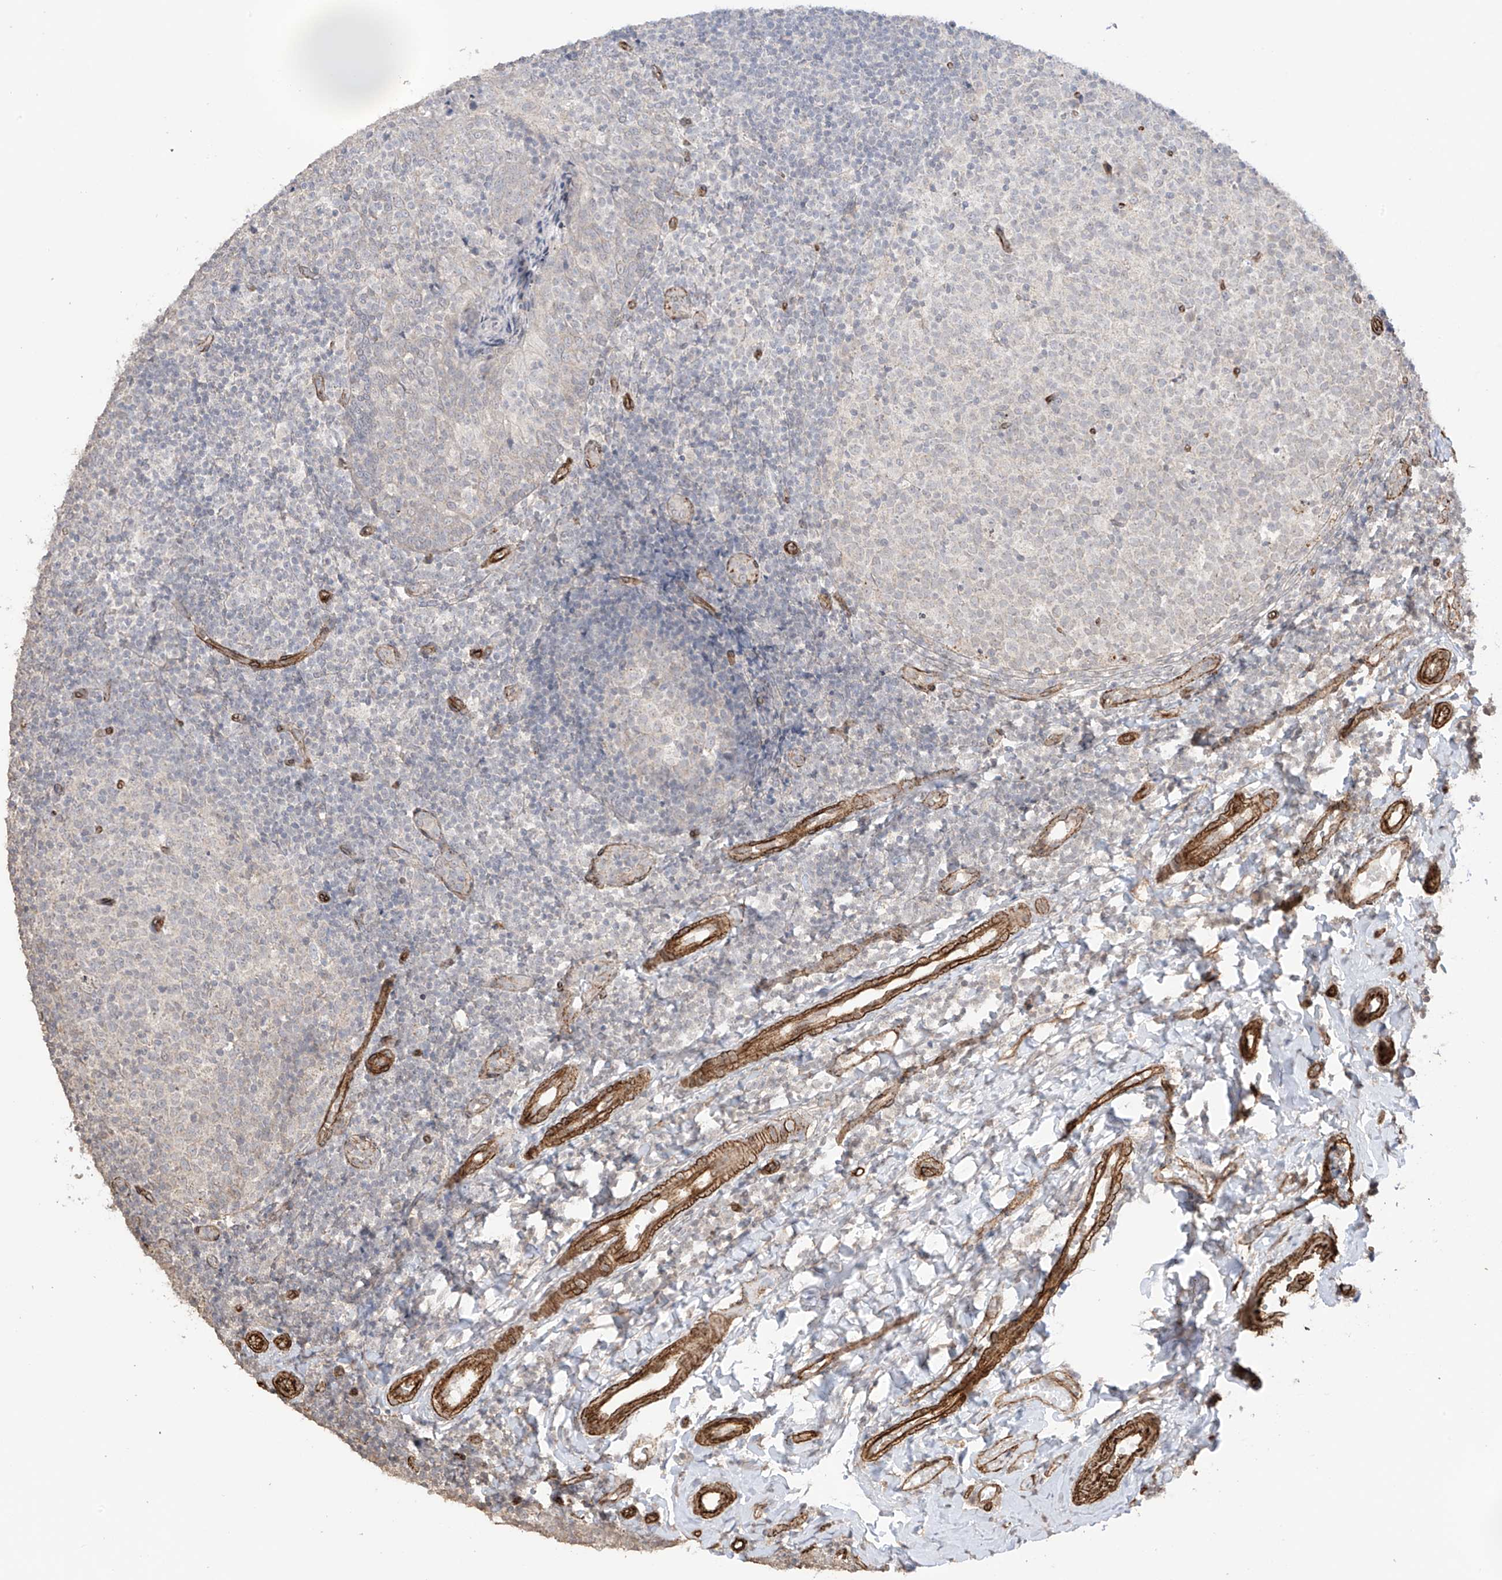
{"staining": {"intensity": "negative", "quantity": "none", "location": "none"}, "tissue": "tonsil", "cell_type": "Germinal center cells", "image_type": "normal", "snomed": [{"axis": "morphology", "description": "Normal tissue, NOS"}, {"axis": "topography", "description": "Tonsil"}], "caption": "Tonsil was stained to show a protein in brown. There is no significant expression in germinal center cells. Brightfield microscopy of immunohistochemistry stained with DAB (3,3'-diaminobenzidine) (brown) and hematoxylin (blue), captured at high magnification.", "gene": "TTLL5", "patient": {"sex": "female", "age": 19}}